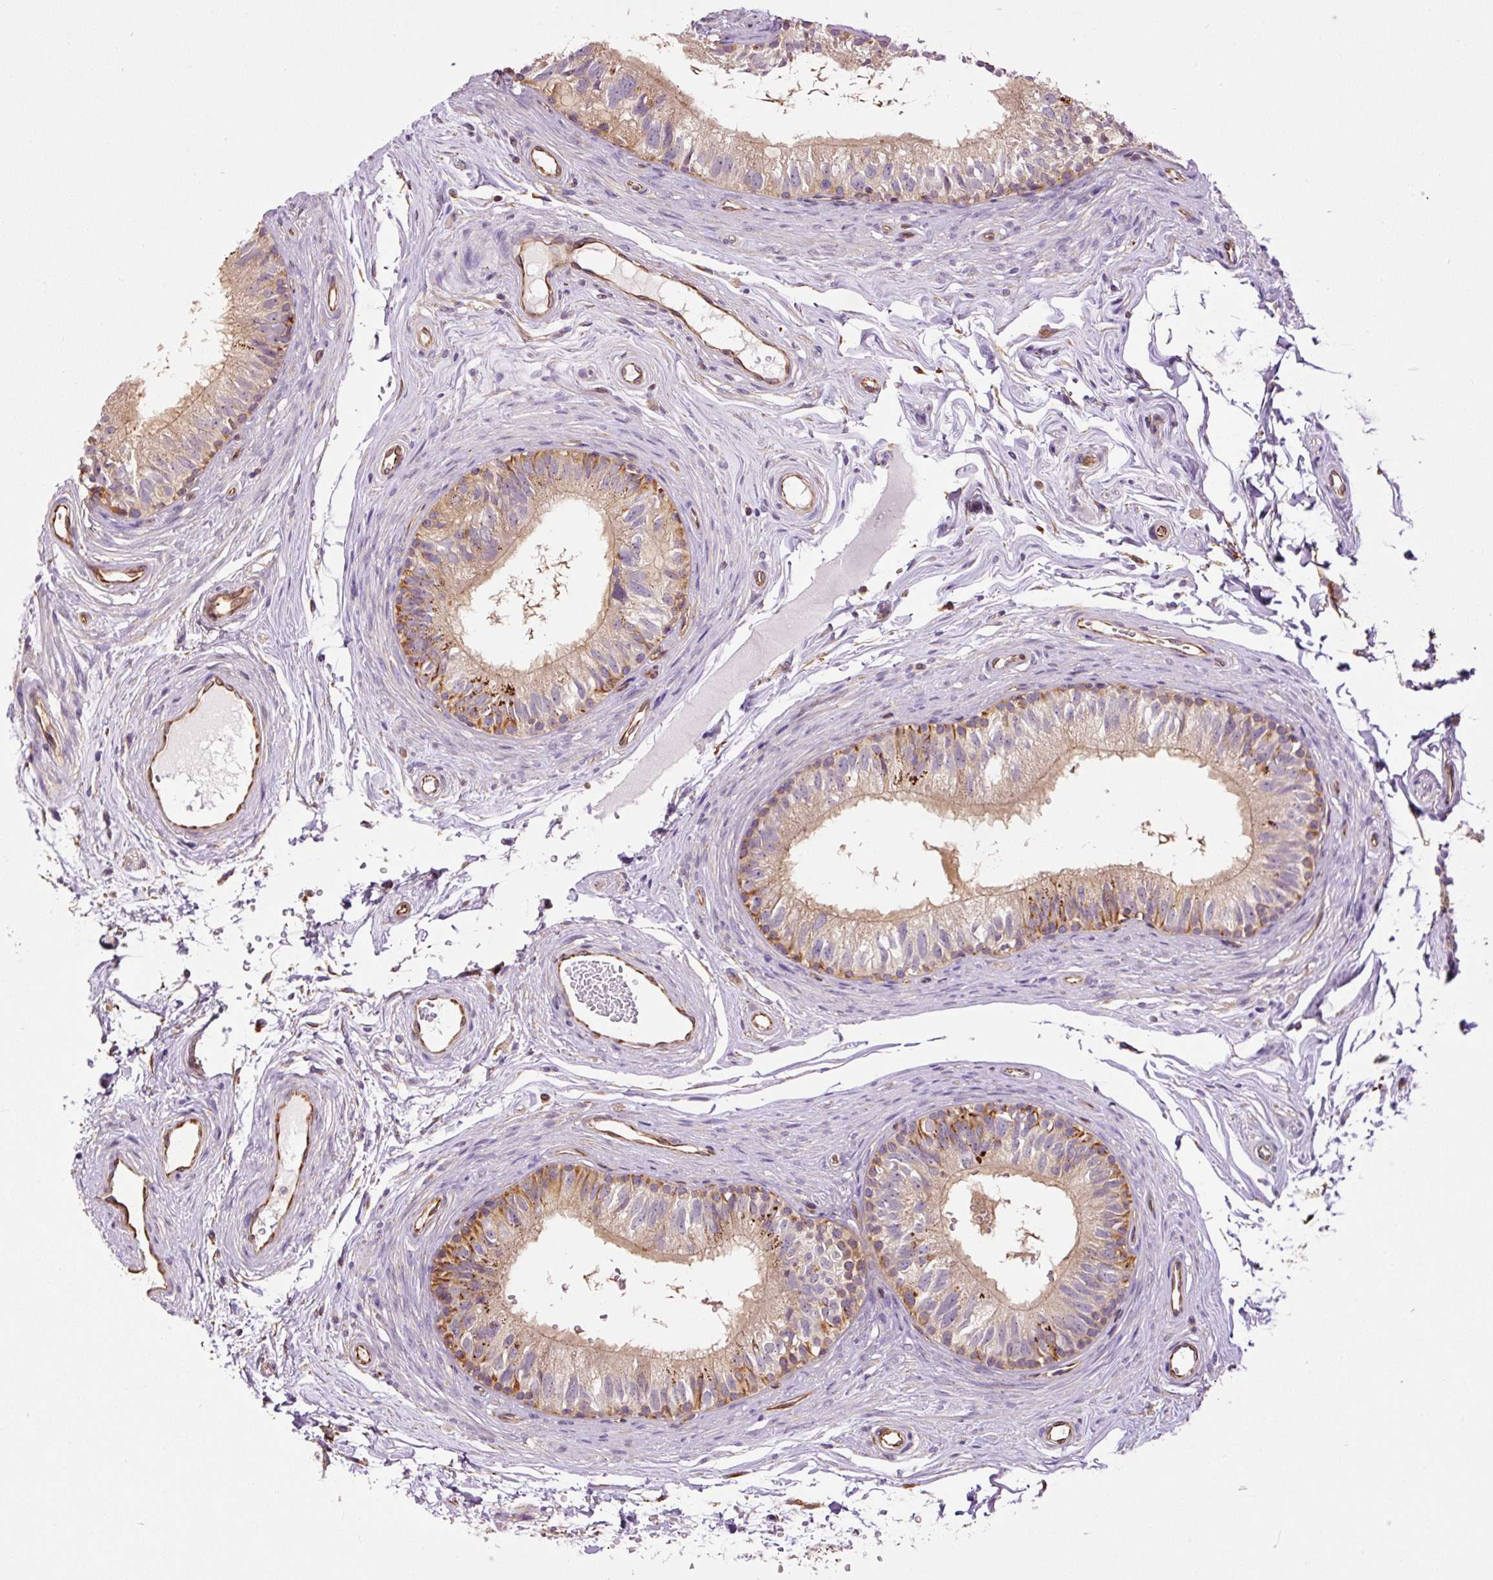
{"staining": {"intensity": "moderate", "quantity": ">75%", "location": "cytoplasmic/membranous"}, "tissue": "epididymis", "cell_type": "Glandular cells", "image_type": "normal", "snomed": [{"axis": "morphology", "description": "Normal tissue, NOS"}, {"axis": "topography", "description": "Epididymis"}], "caption": "Benign epididymis was stained to show a protein in brown. There is medium levels of moderate cytoplasmic/membranous expression in about >75% of glandular cells. The staining was performed using DAB (3,3'-diaminobenzidine) to visualize the protein expression in brown, while the nuclei were stained in blue with hematoxylin (Magnification: 20x).", "gene": "PCK2", "patient": {"sex": "male", "age": 45}}